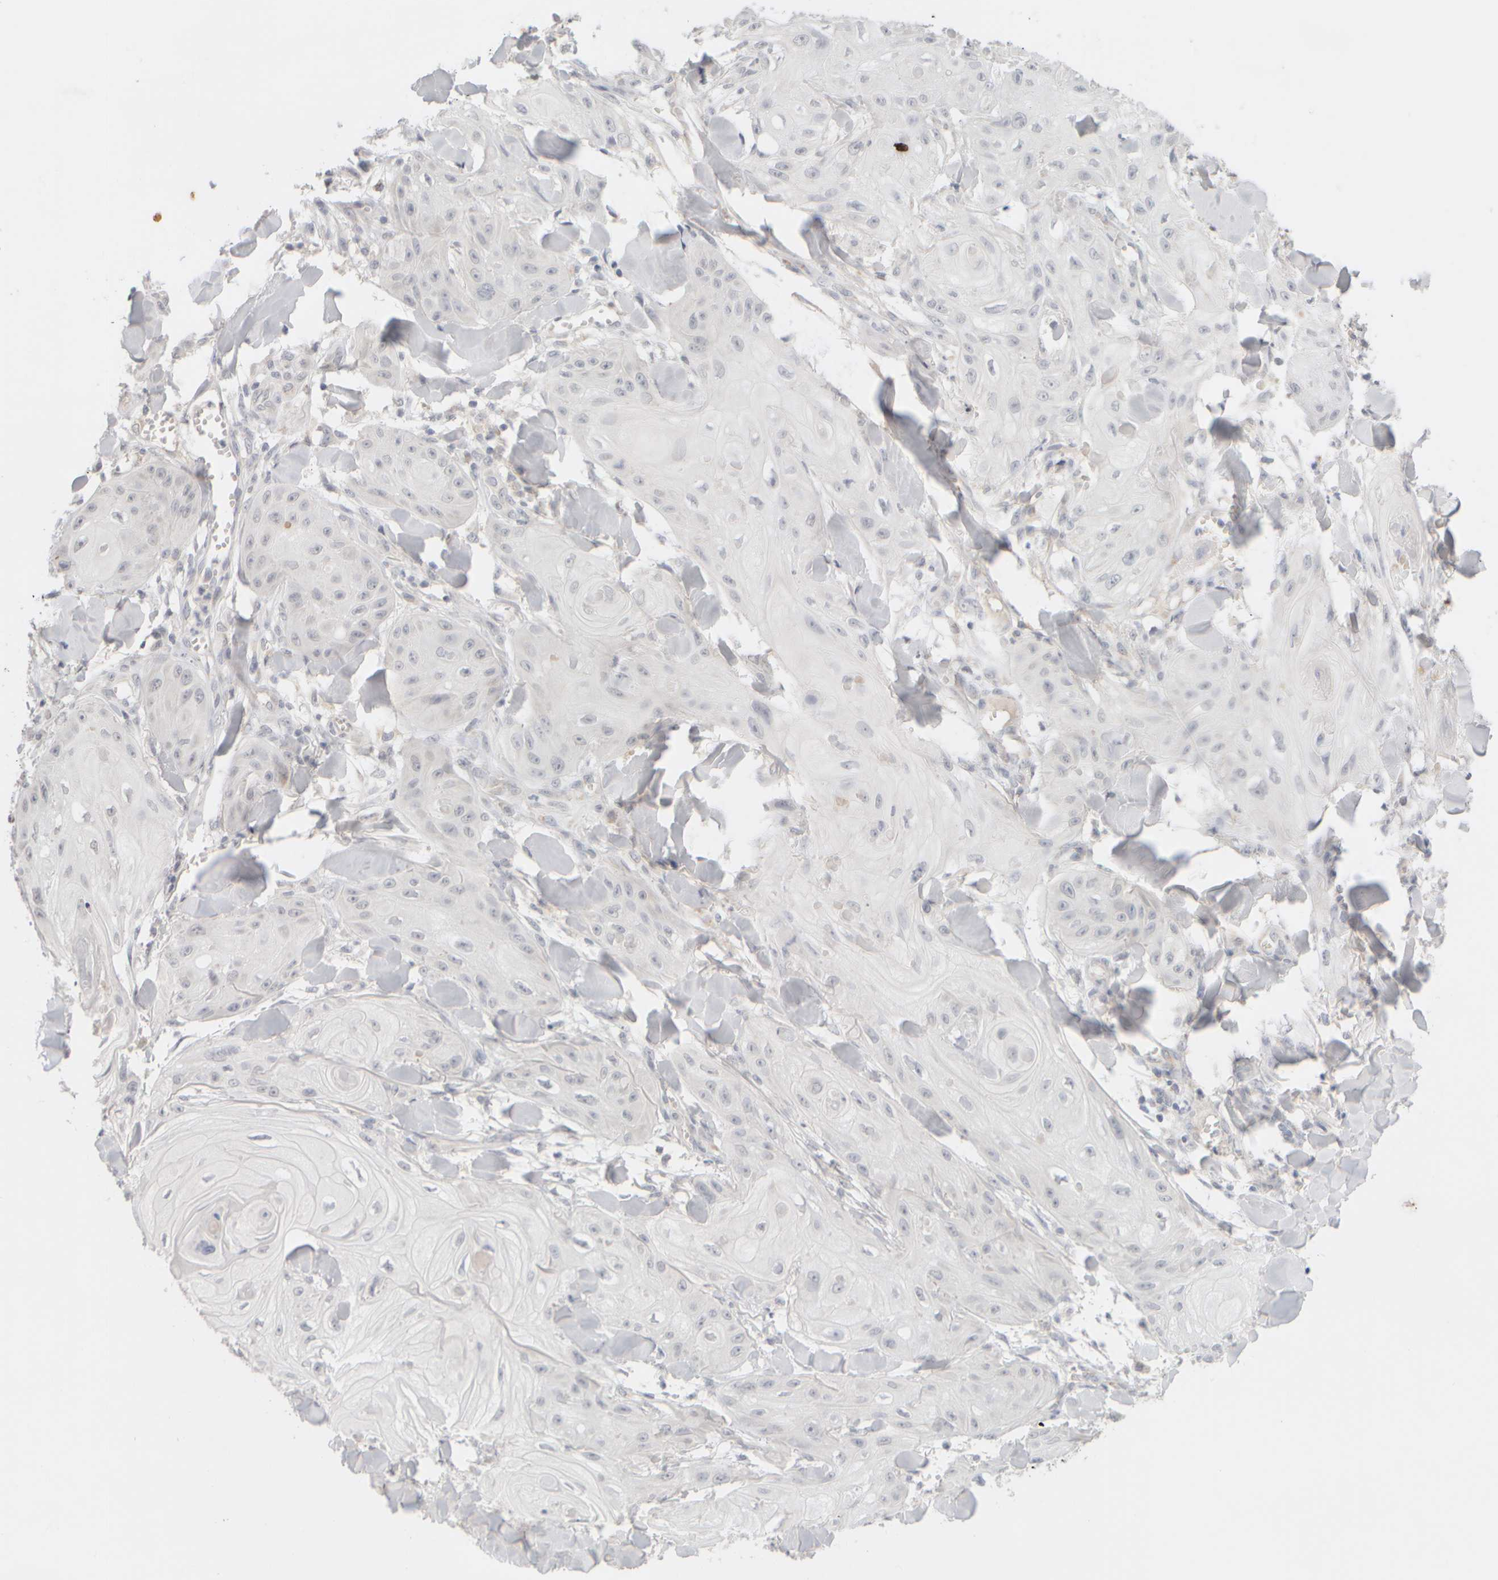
{"staining": {"intensity": "negative", "quantity": "none", "location": "none"}, "tissue": "skin cancer", "cell_type": "Tumor cells", "image_type": "cancer", "snomed": [{"axis": "morphology", "description": "Squamous cell carcinoma, NOS"}, {"axis": "topography", "description": "Skin"}], "caption": "High power microscopy photomicrograph of an immunohistochemistry micrograph of skin squamous cell carcinoma, revealing no significant expression in tumor cells.", "gene": "ZNF112", "patient": {"sex": "male", "age": 74}}